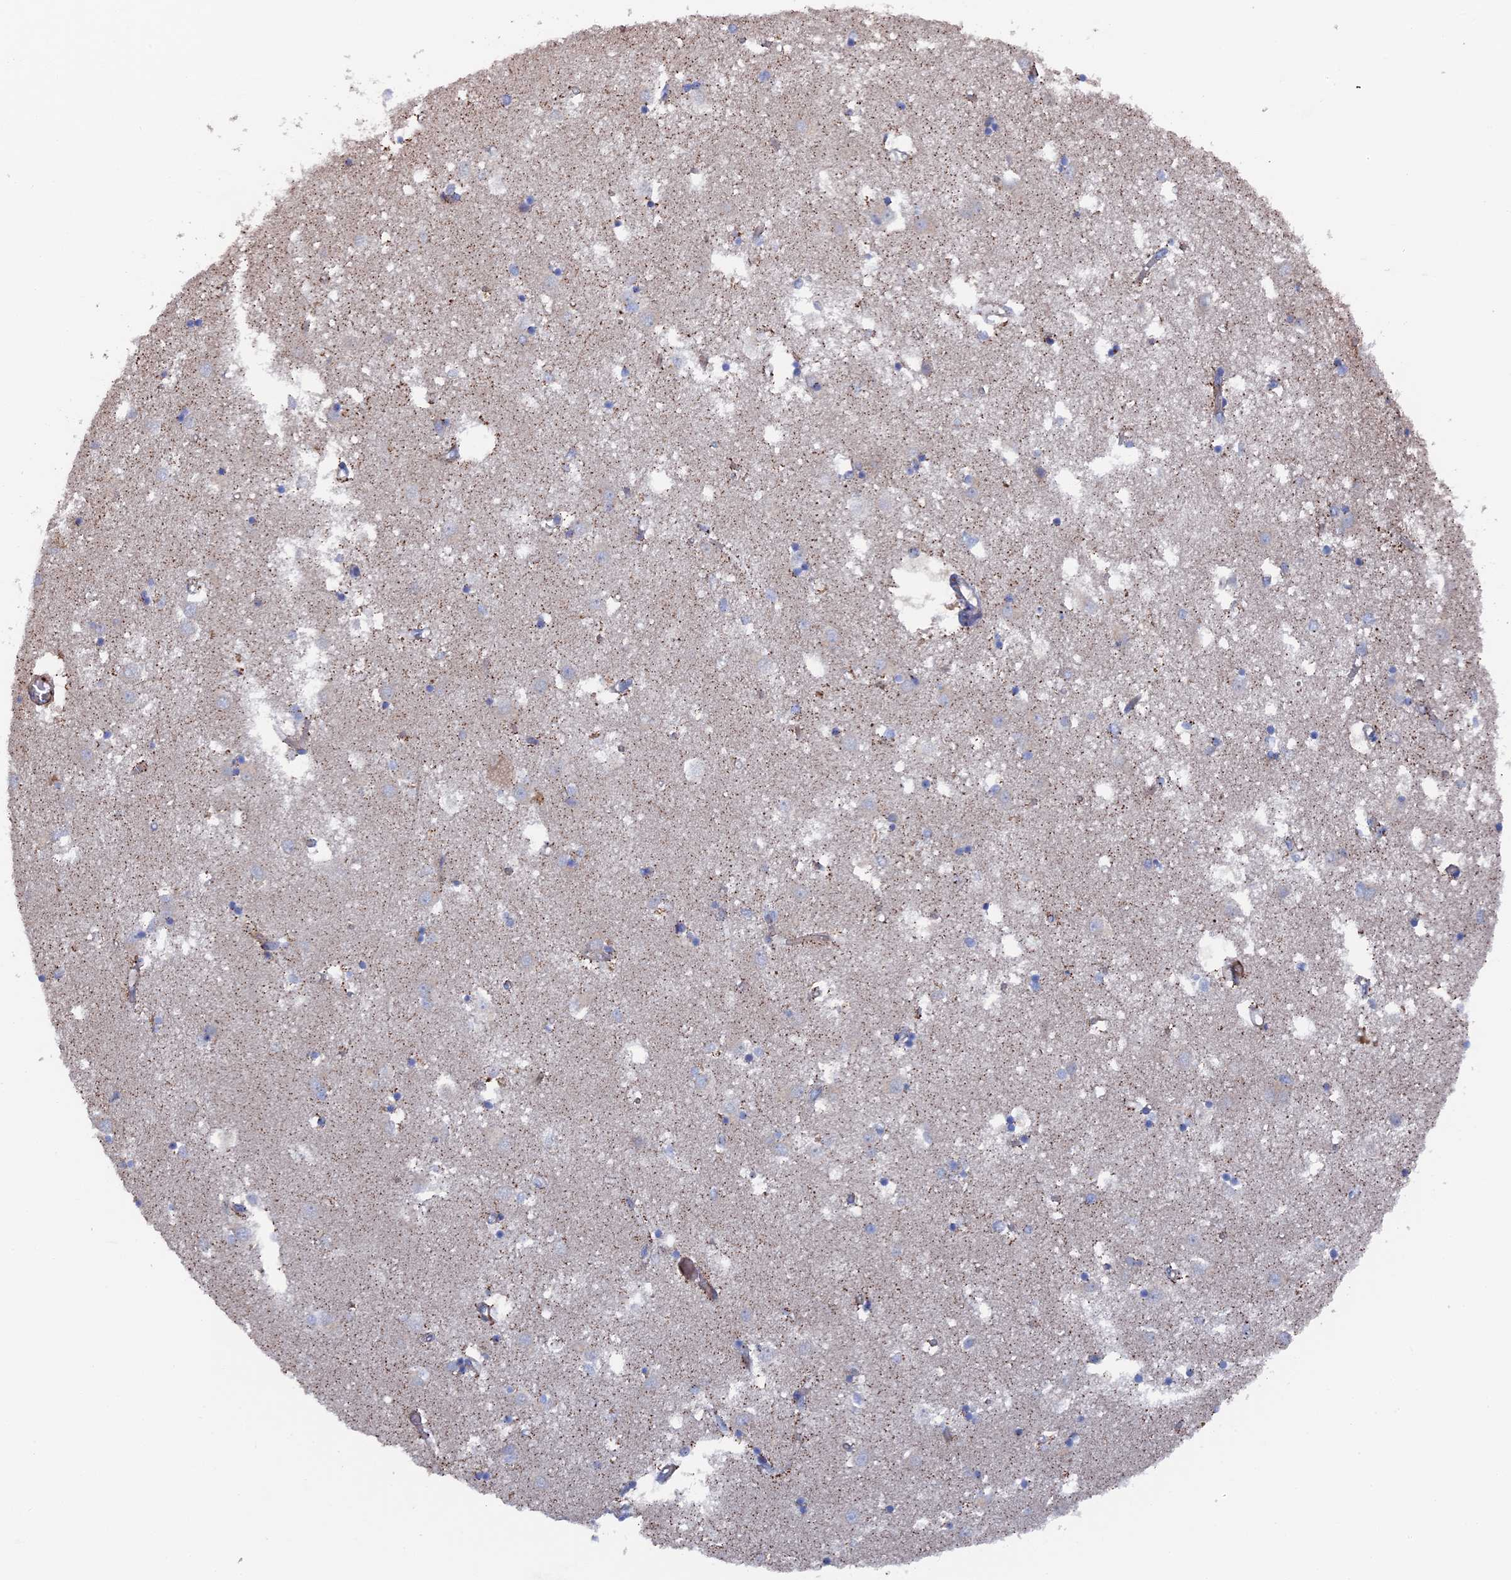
{"staining": {"intensity": "weak", "quantity": "<25%", "location": "cytoplasmic/membranous"}, "tissue": "caudate", "cell_type": "Glial cells", "image_type": "normal", "snomed": [{"axis": "morphology", "description": "Normal tissue, NOS"}, {"axis": "topography", "description": "Lateral ventricle wall"}], "caption": "Image shows no protein staining in glial cells of normal caudate. (DAB immunohistochemistry (IHC) with hematoxylin counter stain).", "gene": "SMG9", "patient": {"sex": "male", "age": 70}}